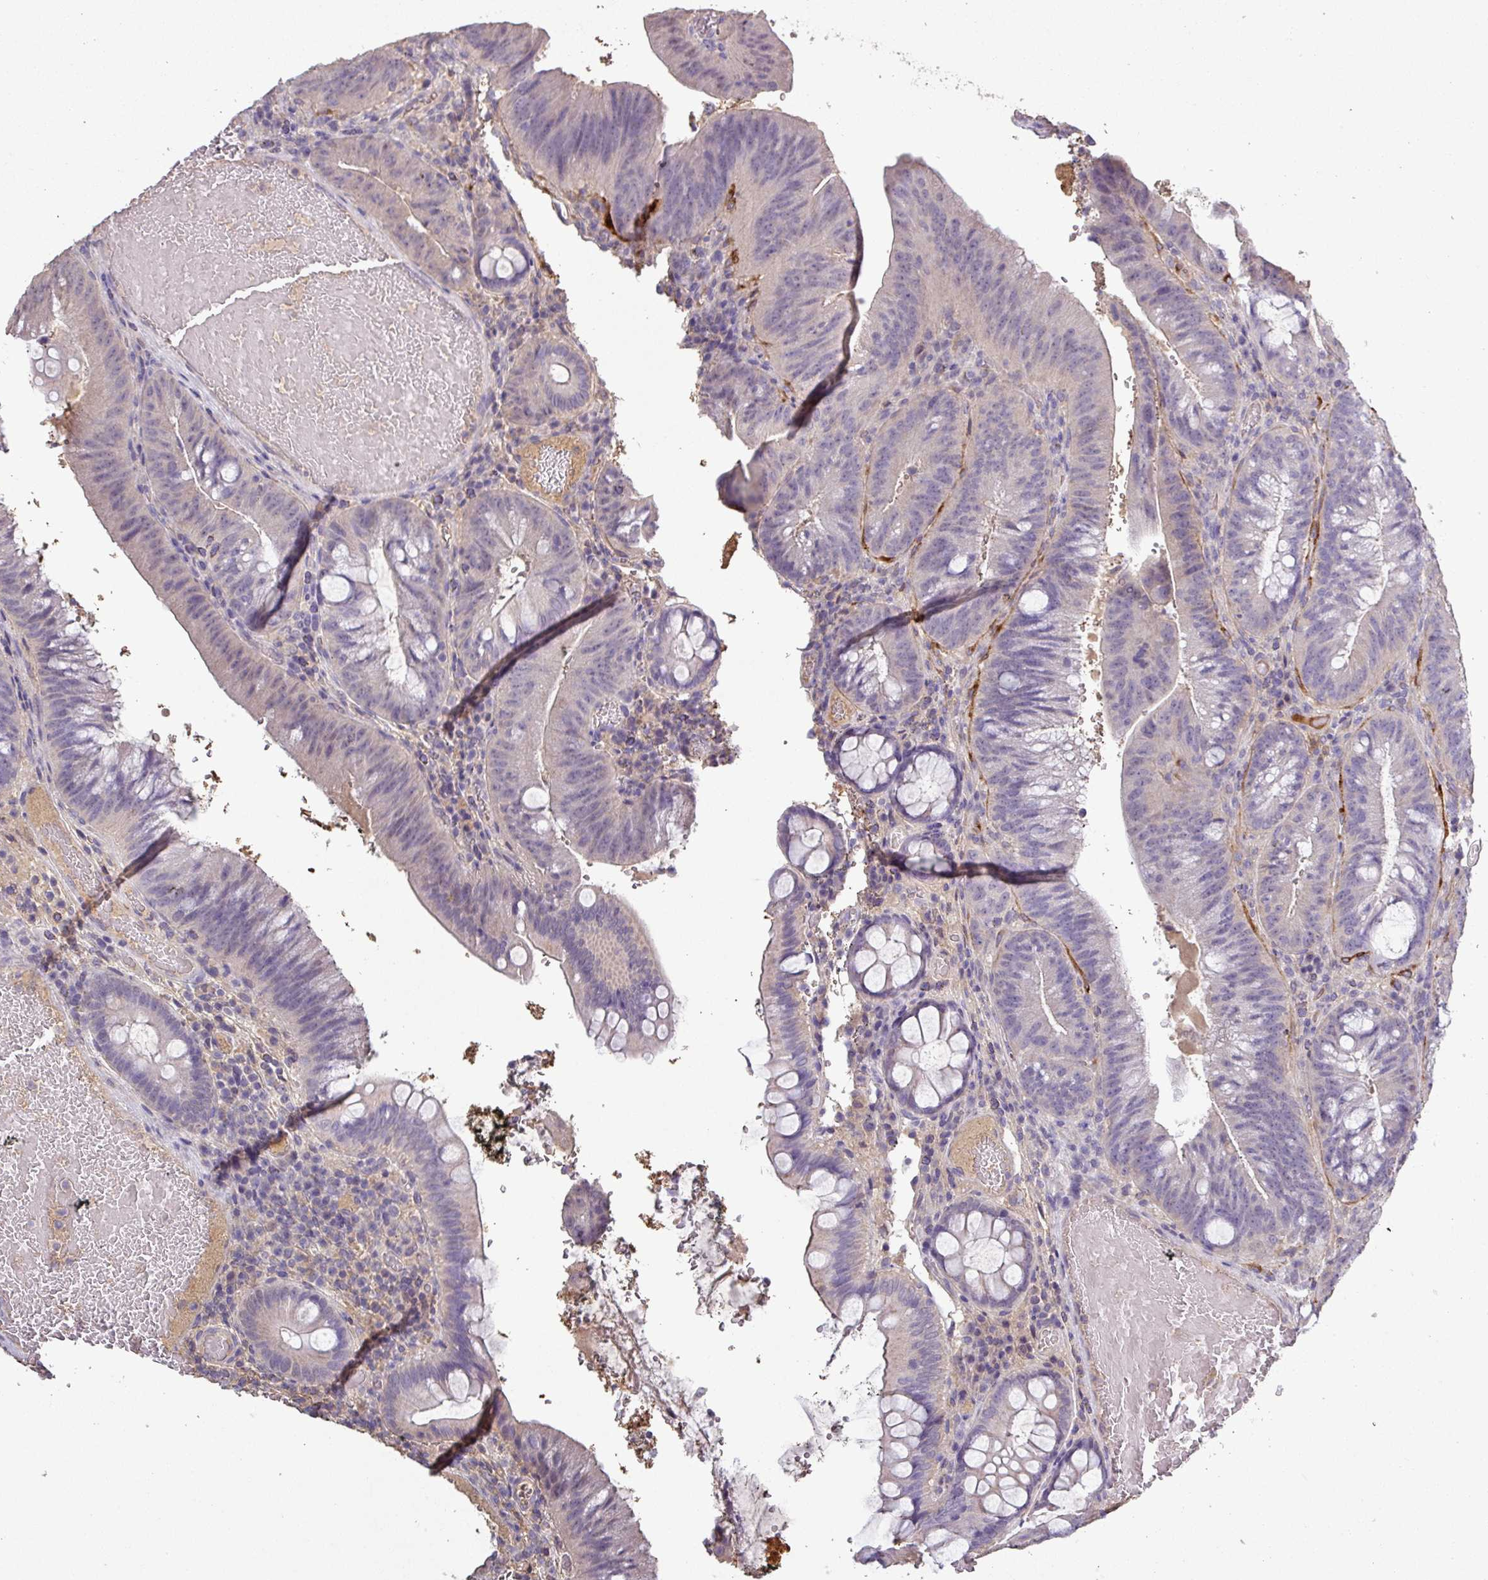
{"staining": {"intensity": "negative", "quantity": "none", "location": "none"}, "tissue": "colorectal cancer", "cell_type": "Tumor cells", "image_type": "cancer", "snomed": [{"axis": "morphology", "description": "Adenocarcinoma, NOS"}, {"axis": "topography", "description": "Colon"}], "caption": "Tumor cells show no significant staining in adenocarcinoma (colorectal).", "gene": "ISLR", "patient": {"sex": "female", "age": 43}}